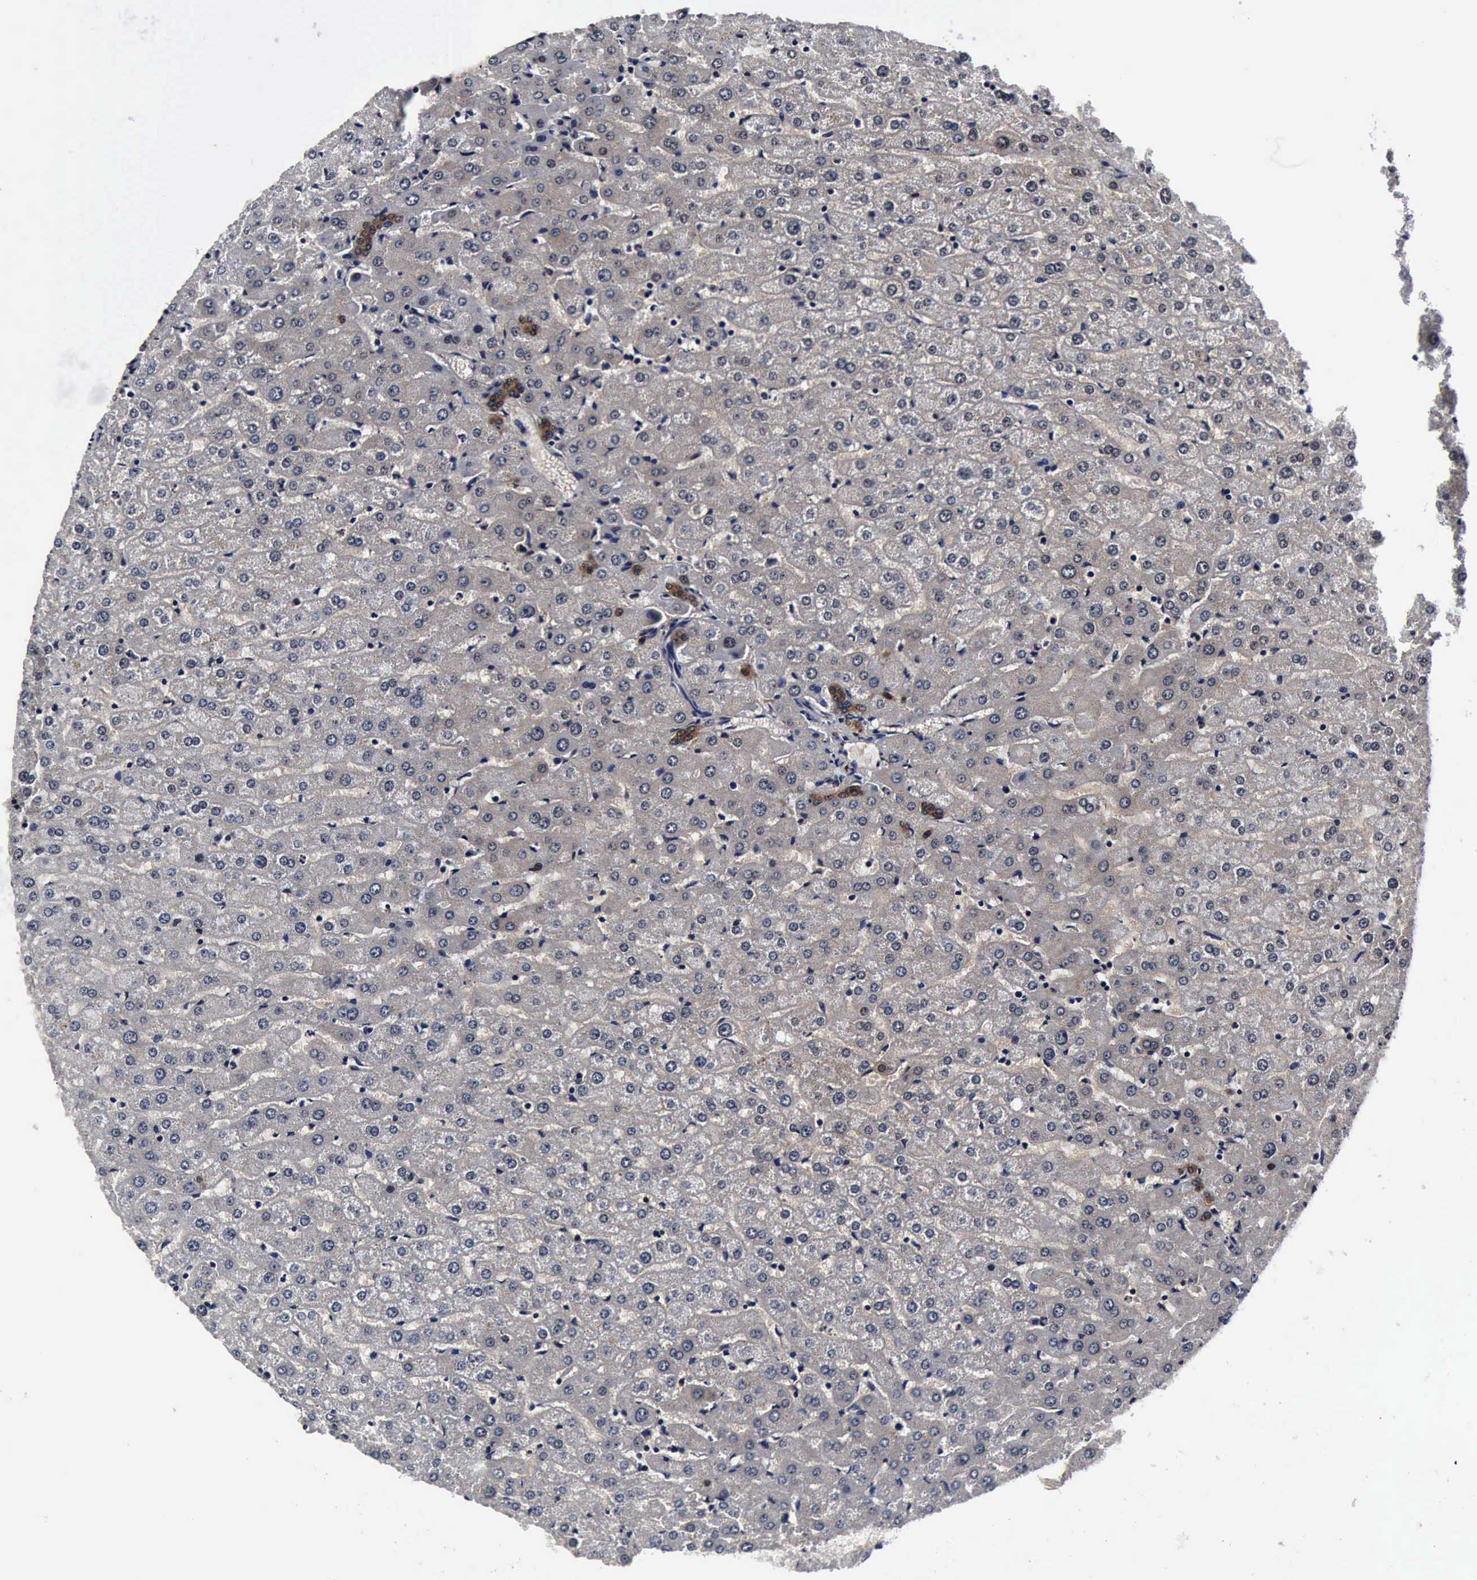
{"staining": {"intensity": "moderate", "quantity": ">75%", "location": "cytoplasmic/membranous"}, "tissue": "liver", "cell_type": "Cholangiocytes", "image_type": "normal", "snomed": [{"axis": "morphology", "description": "Normal tissue, NOS"}, {"axis": "morphology", "description": "Fibrosis, NOS"}, {"axis": "topography", "description": "Liver"}], "caption": "This histopathology image shows benign liver stained with immunohistochemistry to label a protein in brown. The cytoplasmic/membranous of cholangiocytes show moderate positivity for the protein. Nuclei are counter-stained blue.", "gene": "UBC", "patient": {"sex": "female", "age": 29}}